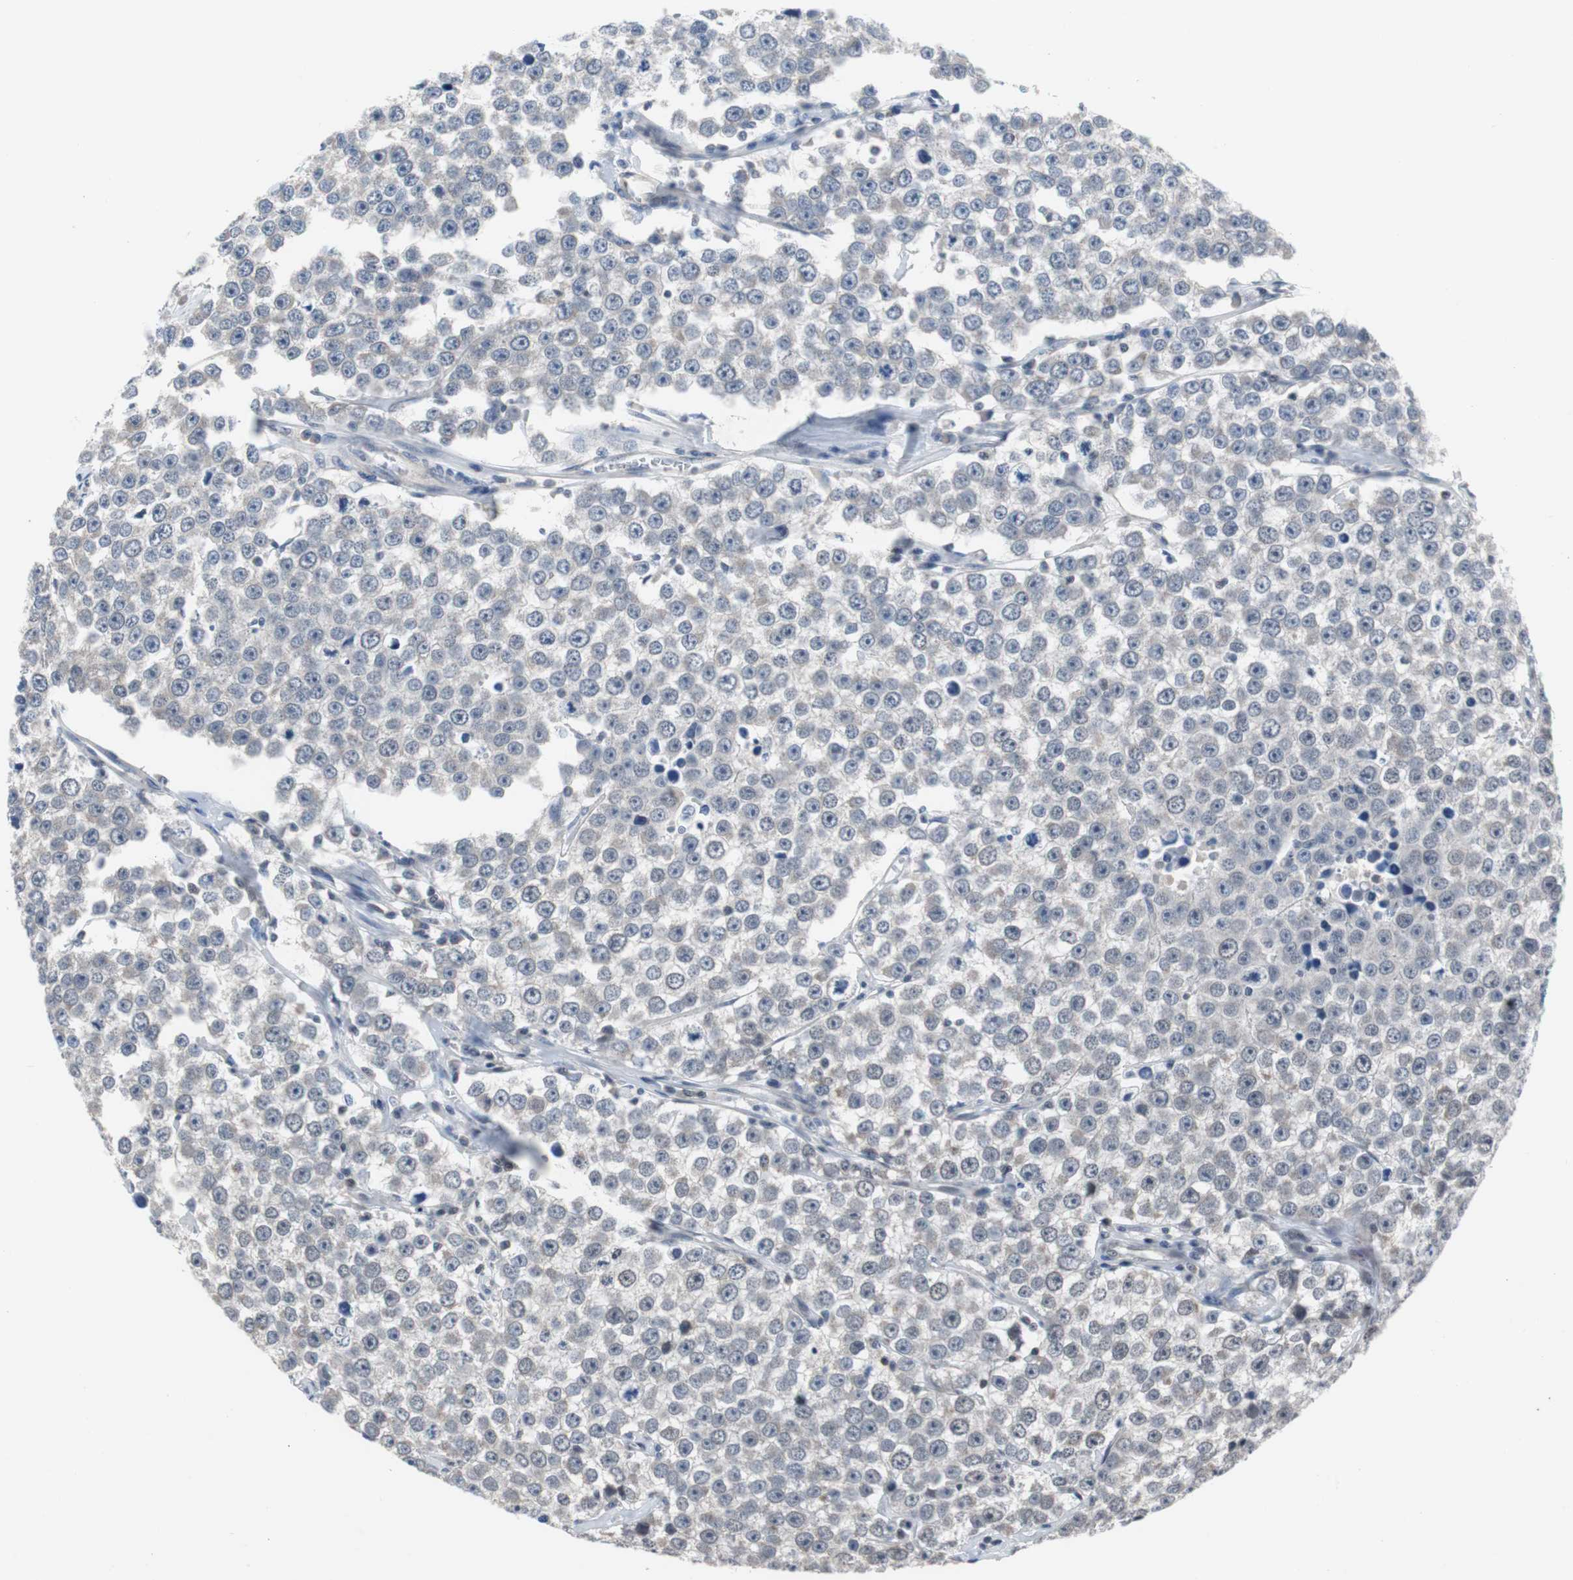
{"staining": {"intensity": "negative", "quantity": "none", "location": "none"}, "tissue": "testis cancer", "cell_type": "Tumor cells", "image_type": "cancer", "snomed": [{"axis": "morphology", "description": "Seminoma, NOS"}, {"axis": "morphology", "description": "Carcinoma, Embryonal, NOS"}, {"axis": "topography", "description": "Testis"}], "caption": "Seminoma (testis) was stained to show a protein in brown. There is no significant expression in tumor cells. (Stains: DAB immunohistochemistry (IHC) with hematoxylin counter stain, Microscopy: brightfield microscopy at high magnification).", "gene": "TP63", "patient": {"sex": "male", "age": 52}}